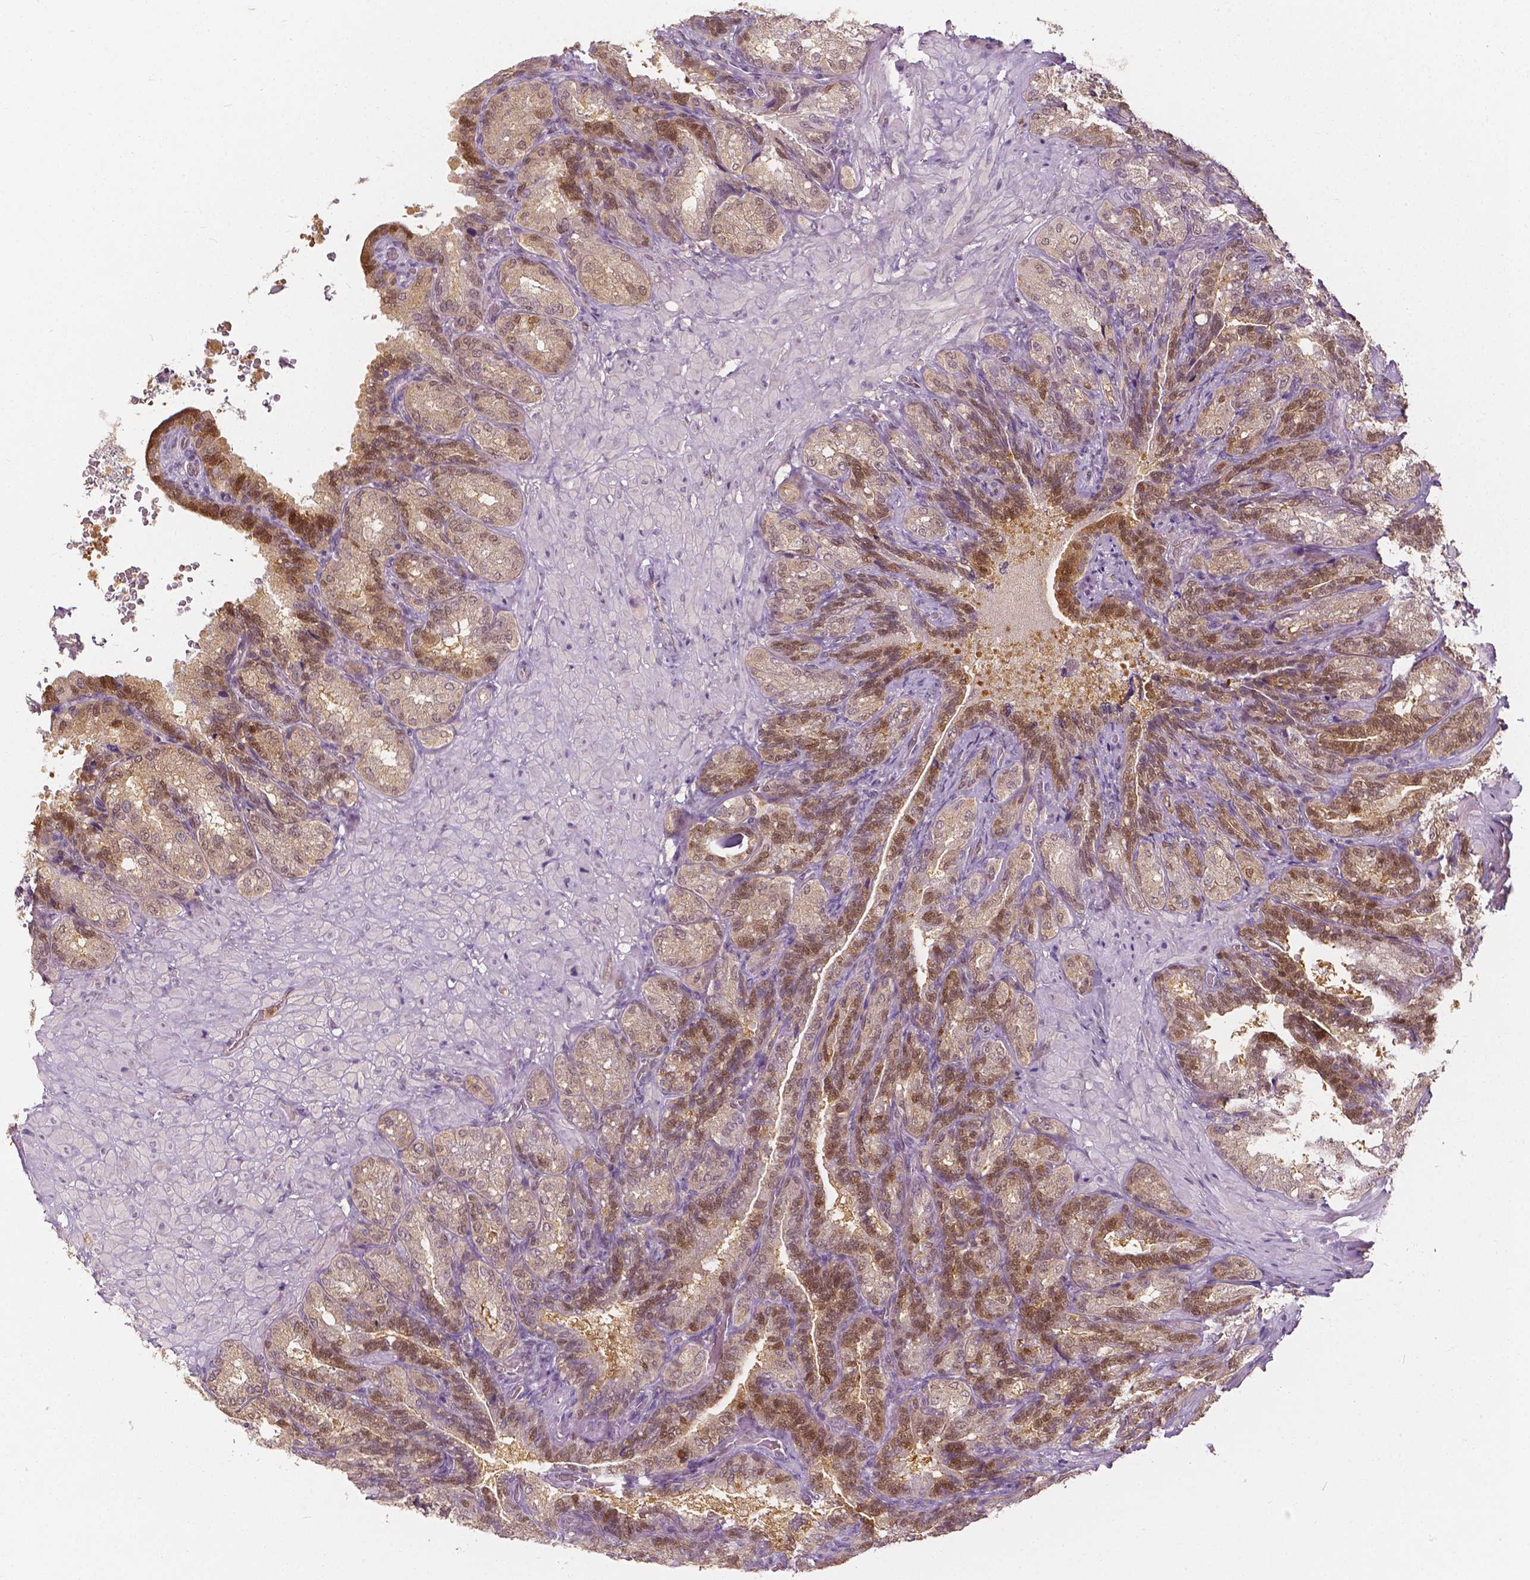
{"staining": {"intensity": "moderate", "quantity": "25%-75%", "location": "cytoplasmic/membranous,nuclear"}, "tissue": "seminal vesicle", "cell_type": "Glandular cells", "image_type": "normal", "snomed": [{"axis": "morphology", "description": "Normal tissue, NOS"}, {"axis": "topography", "description": "Seminal veicle"}], "caption": "The histopathology image displays immunohistochemical staining of unremarkable seminal vesicle. There is moderate cytoplasmic/membranous,nuclear positivity is present in approximately 25%-75% of glandular cells.", "gene": "NAPRT", "patient": {"sex": "male", "age": 68}}